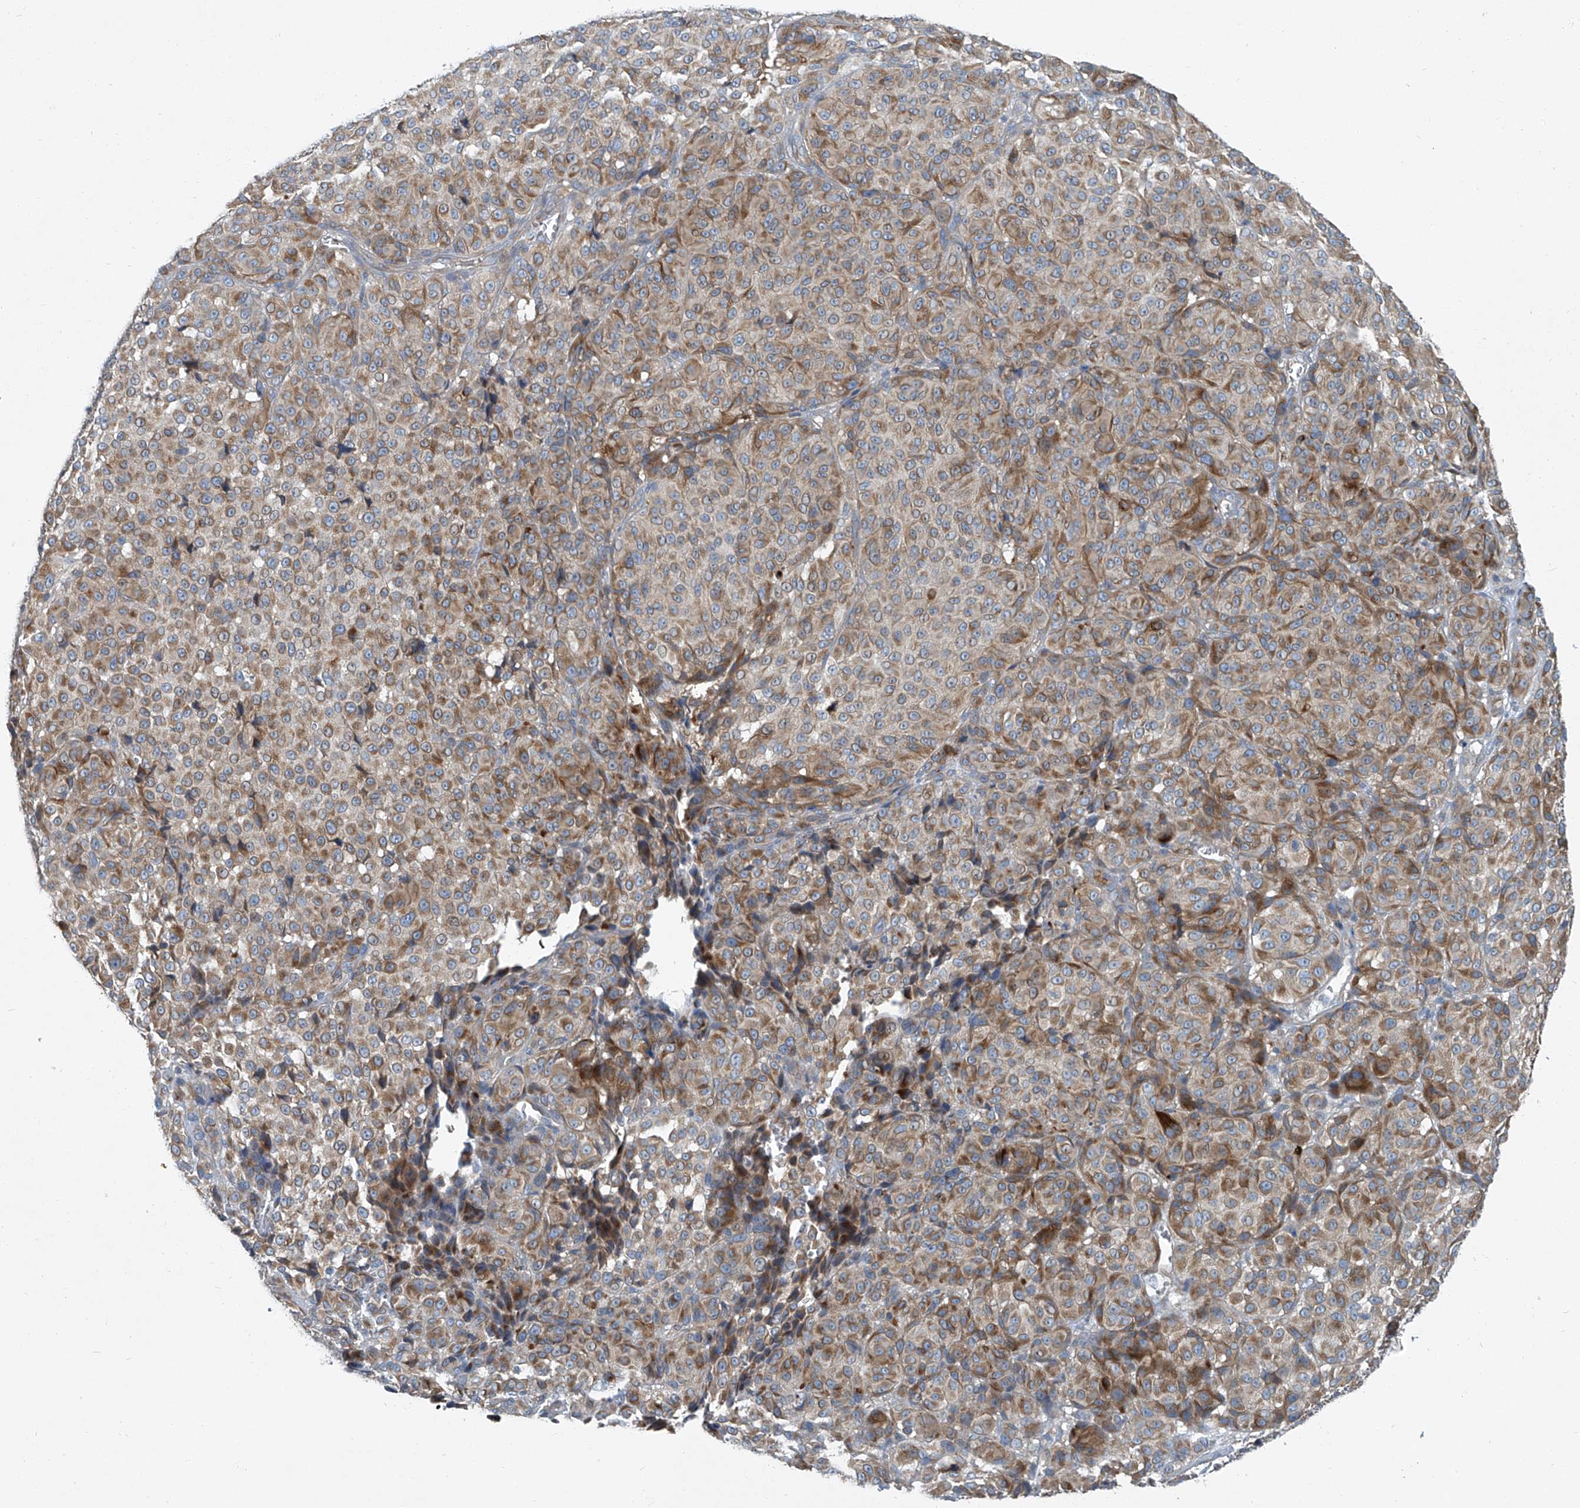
{"staining": {"intensity": "moderate", "quantity": ">75%", "location": "cytoplasmic/membranous"}, "tissue": "melanoma", "cell_type": "Tumor cells", "image_type": "cancer", "snomed": [{"axis": "morphology", "description": "Malignant melanoma, NOS"}, {"axis": "topography", "description": "Skin"}], "caption": "Brown immunohistochemical staining in melanoma exhibits moderate cytoplasmic/membranous staining in approximately >75% of tumor cells.", "gene": "SLC26A11", "patient": {"sex": "male", "age": 73}}